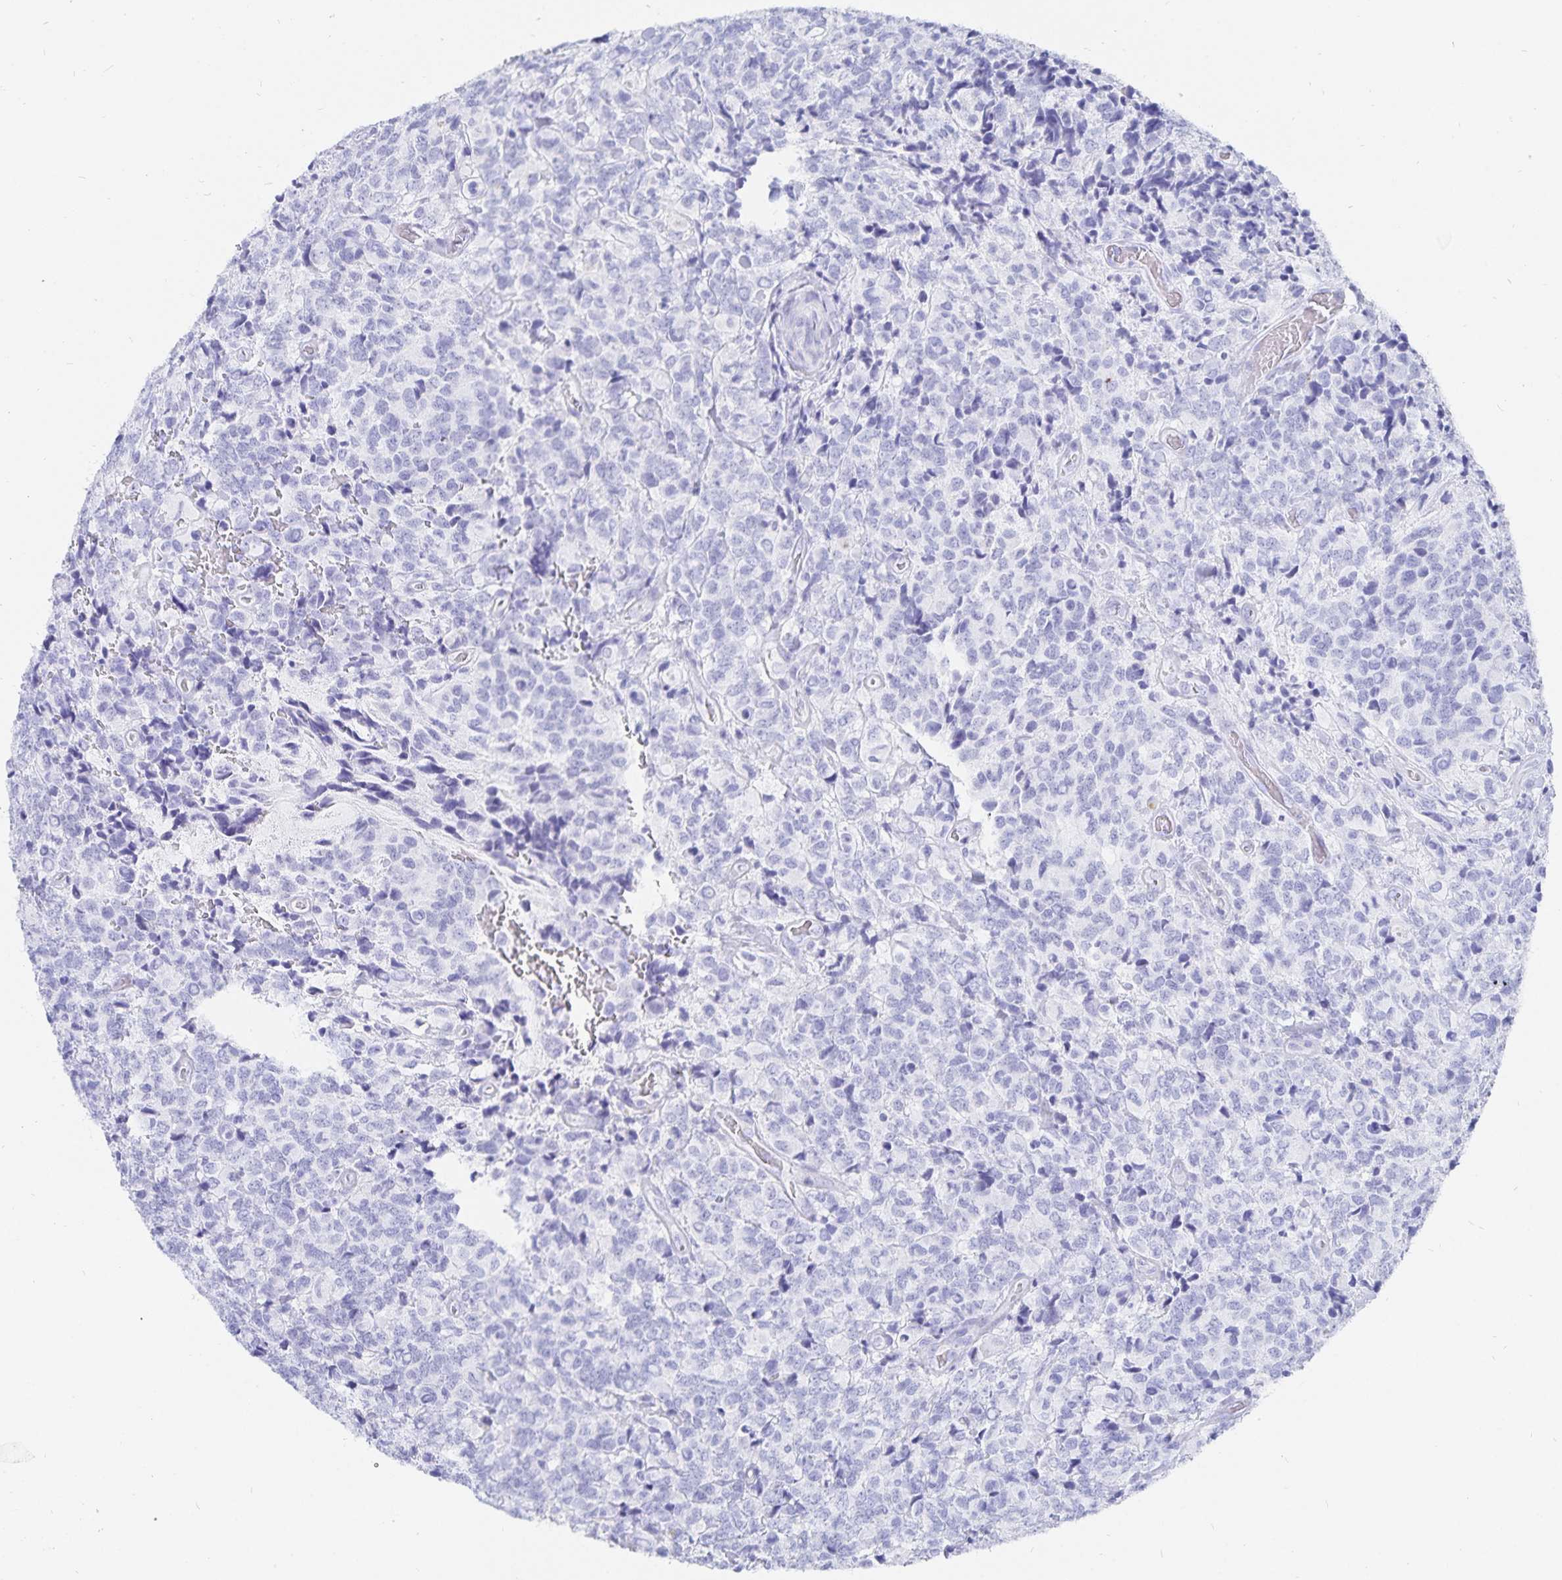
{"staining": {"intensity": "negative", "quantity": "none", "location": "none"}, "tissue": "glioma", "cell_type": "Tumor cells", "image_type": "cancer", "snomed": [{"axis": "morphology", "description": "Glioma, malignant, High grade"}, {"axis": "topography", "description": "Brain"}], "caption": "This is an immunohistochemistry histopathology image of high-grade glioma (malignant). There is no positivity in tumor cells.", "gene": "INSL5", "patient": {"sex": "male", "age": 39}}